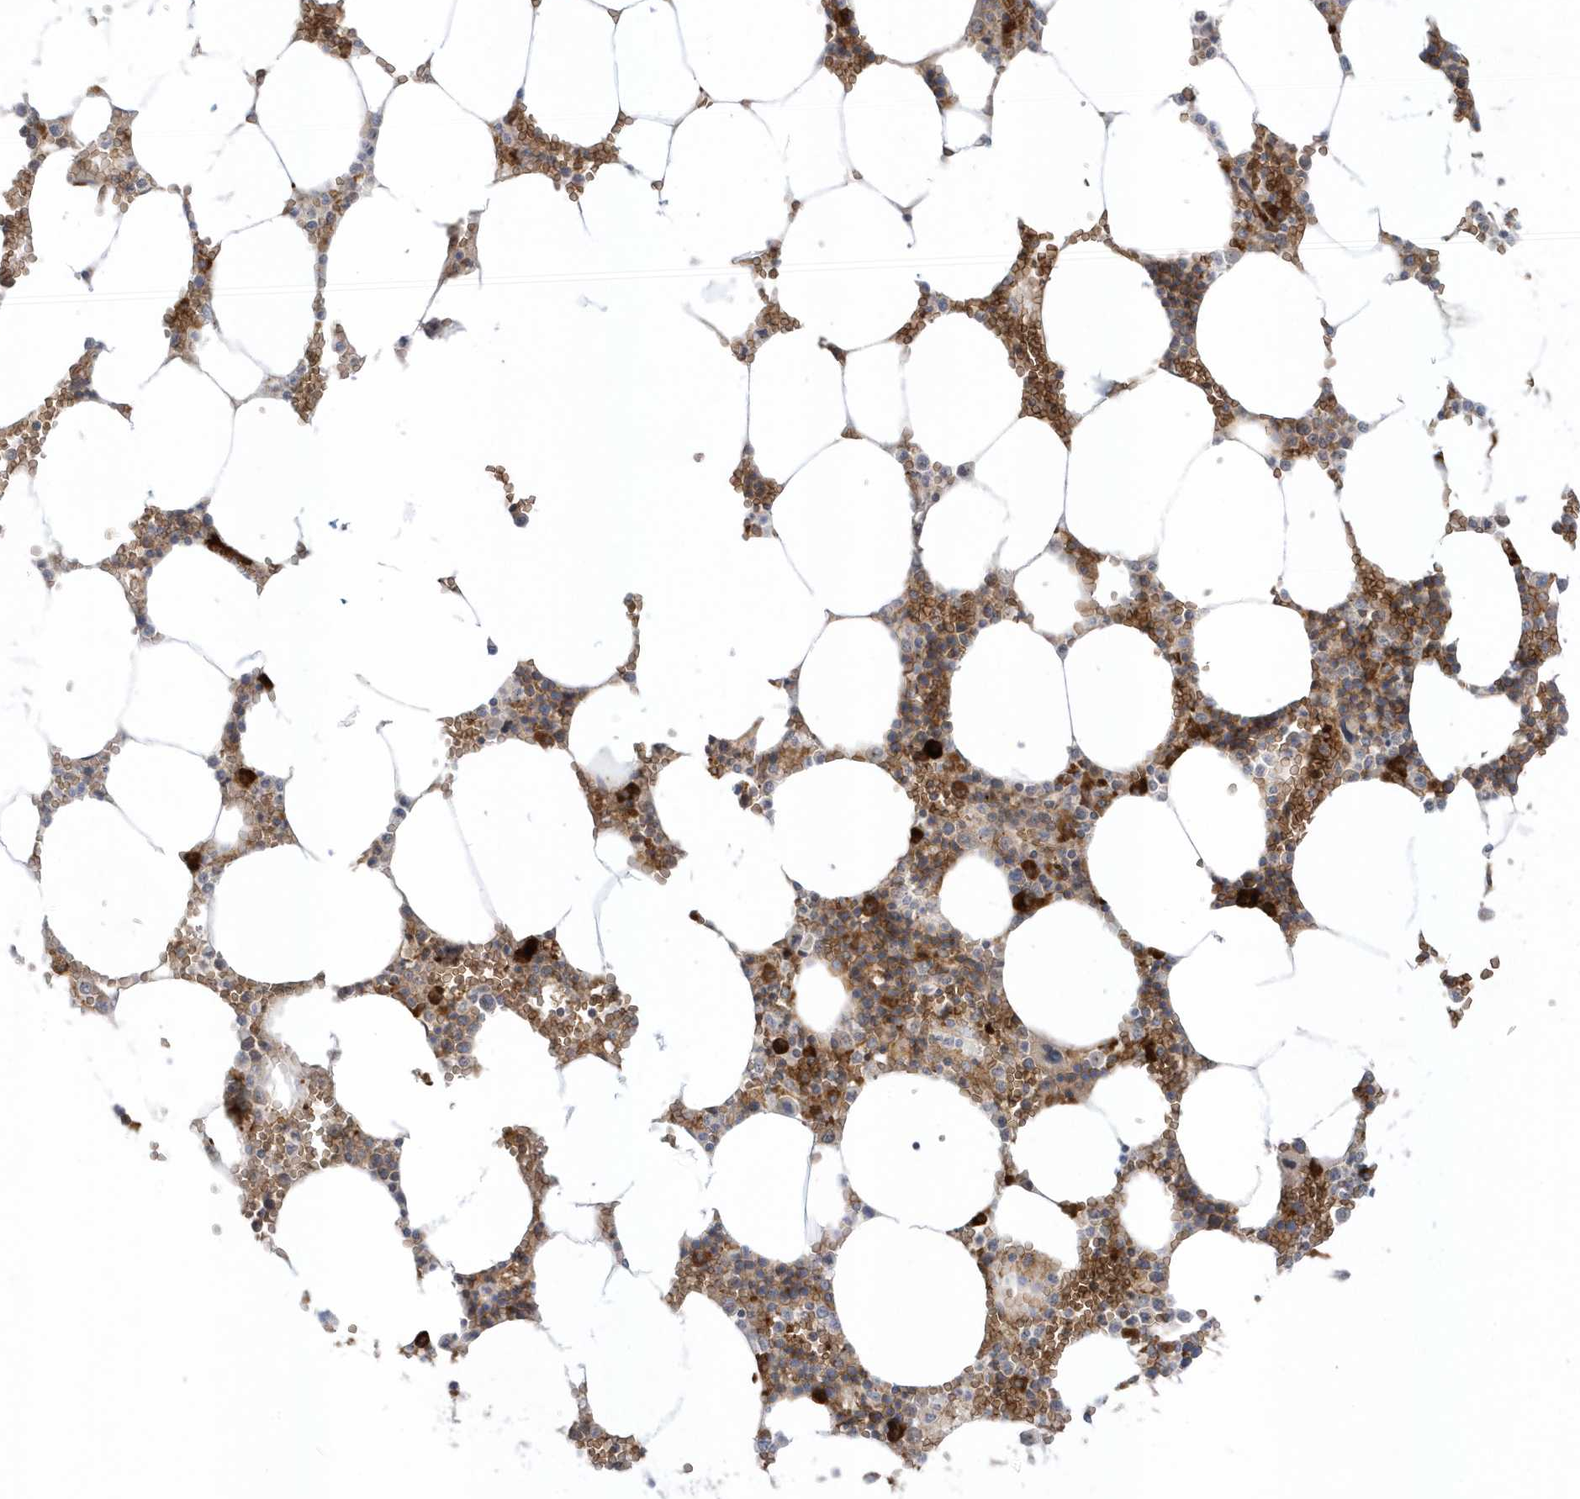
{"staining": {"intensity": "strong", "quantity": "<25%", "location": "cytoplasmic/membranous"}, "tissue": "bone marrow", "cell_type": "Hematopoietic cells", "image_type": "normal", "snomed": [{"axis": "morphology", "description": "Normal tissue, NOS"}, {"axis": "topography", "description": "Bone marrow"}], "caption": "An image of bone marrow stained for a protein demonstrates strong cytoplasmic/membranous brown staining in hematopoietic cells. (brown staining indicates protein expression, while blue staining denotes nuclei).", "gene": "RPP40", "patient": {"sex": "male", "age": 70}}